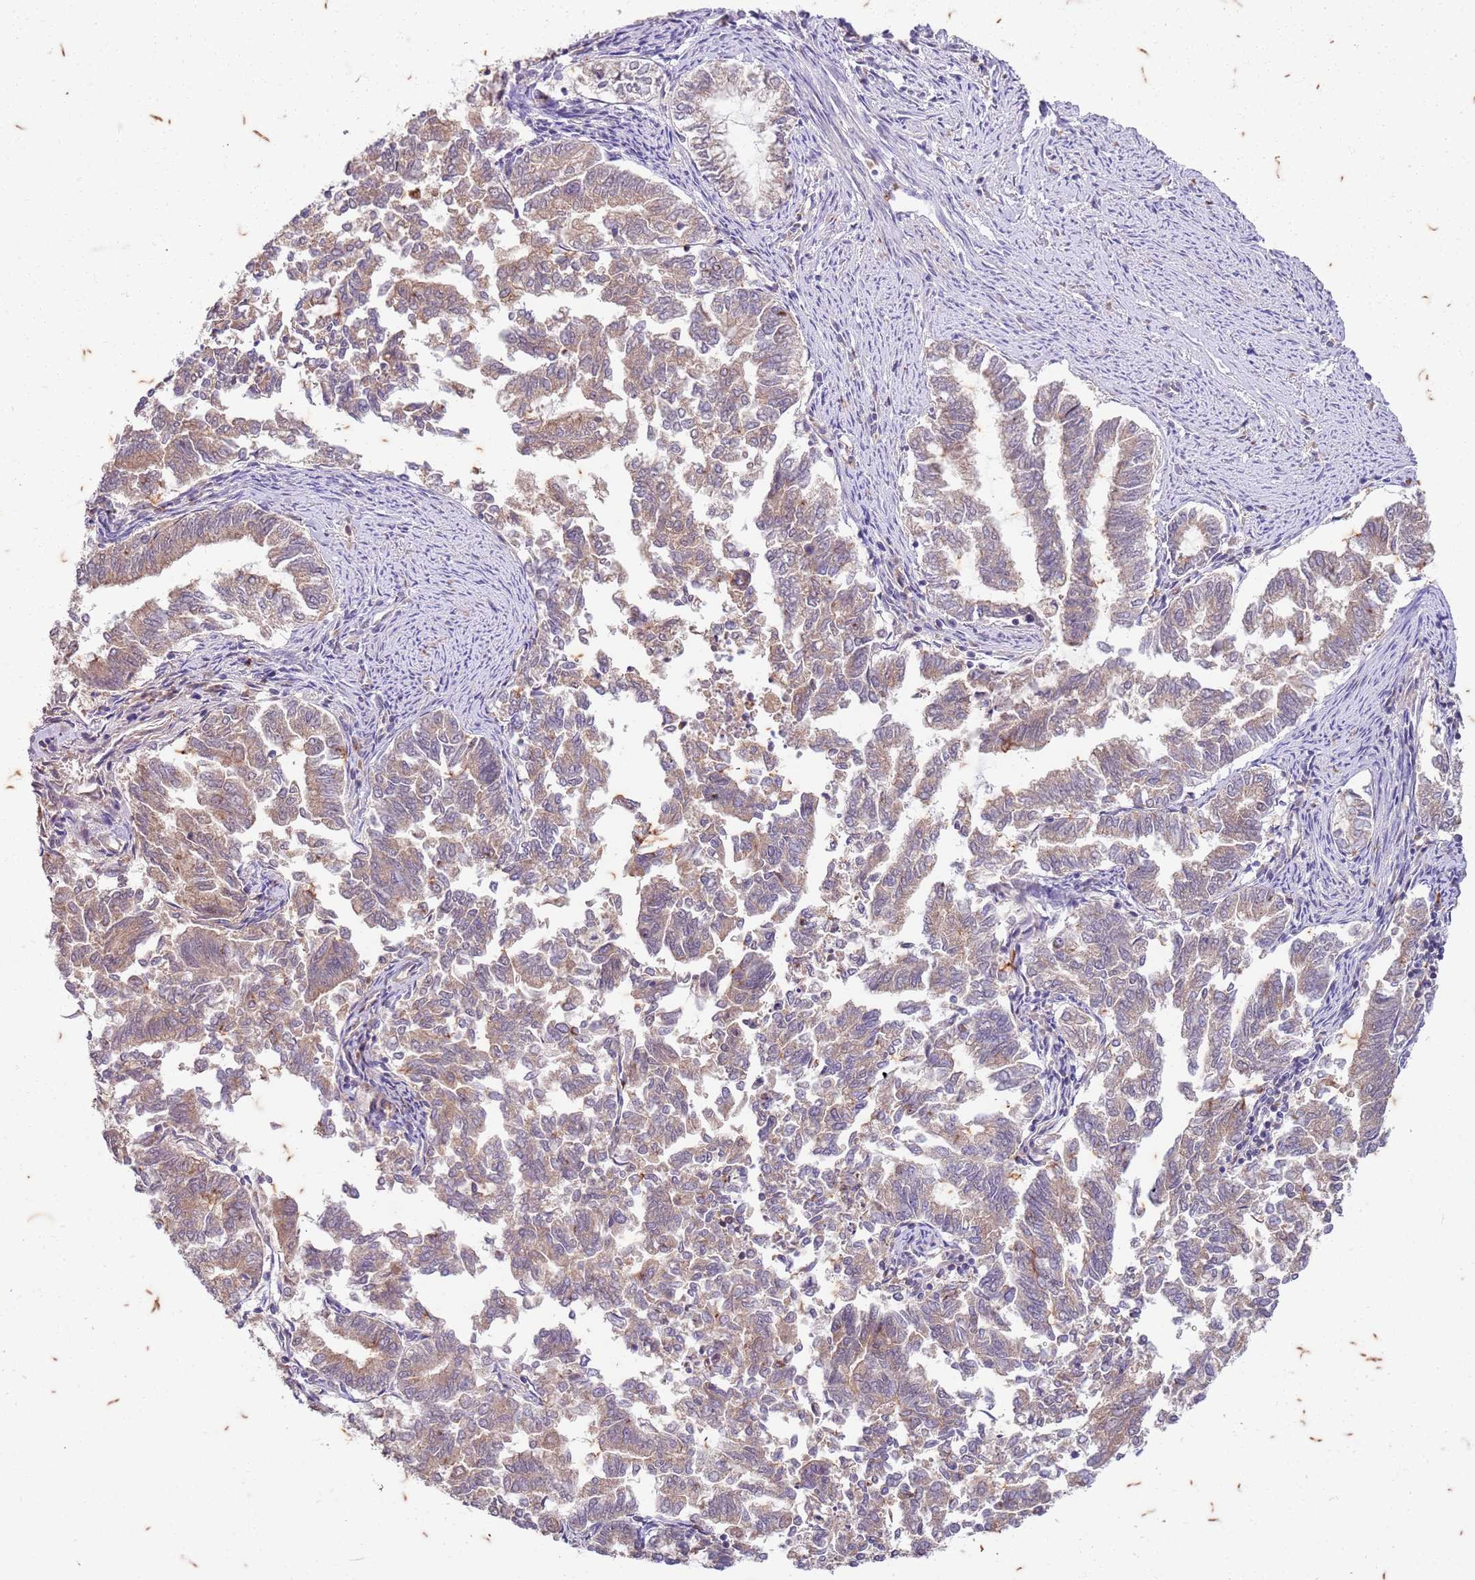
{"staining": {"intensity": "weak", "quantity": "25%-75%", "location": "cytoplasmic/membranous"}, "tissue": "endometrial cancer", "cell_type": "Tumor cells", "image_type": "cancer", "snomed": [{"axis": "morphology", "description": "Adenocarcinoma, NOS"}, {"axis": "topography", "description": "Endometrium"}], "caption": "A high-resolution micrograph shows immunohistochemistry (IHC) staining of adenocarcinoma (endometrial), which exhibits weak cytoplasmic/membranous expression in approximately 25%-75% of tumor cells.", "gene": "RAPGEF3", "patient": {"sex": "female", "age": 79}}